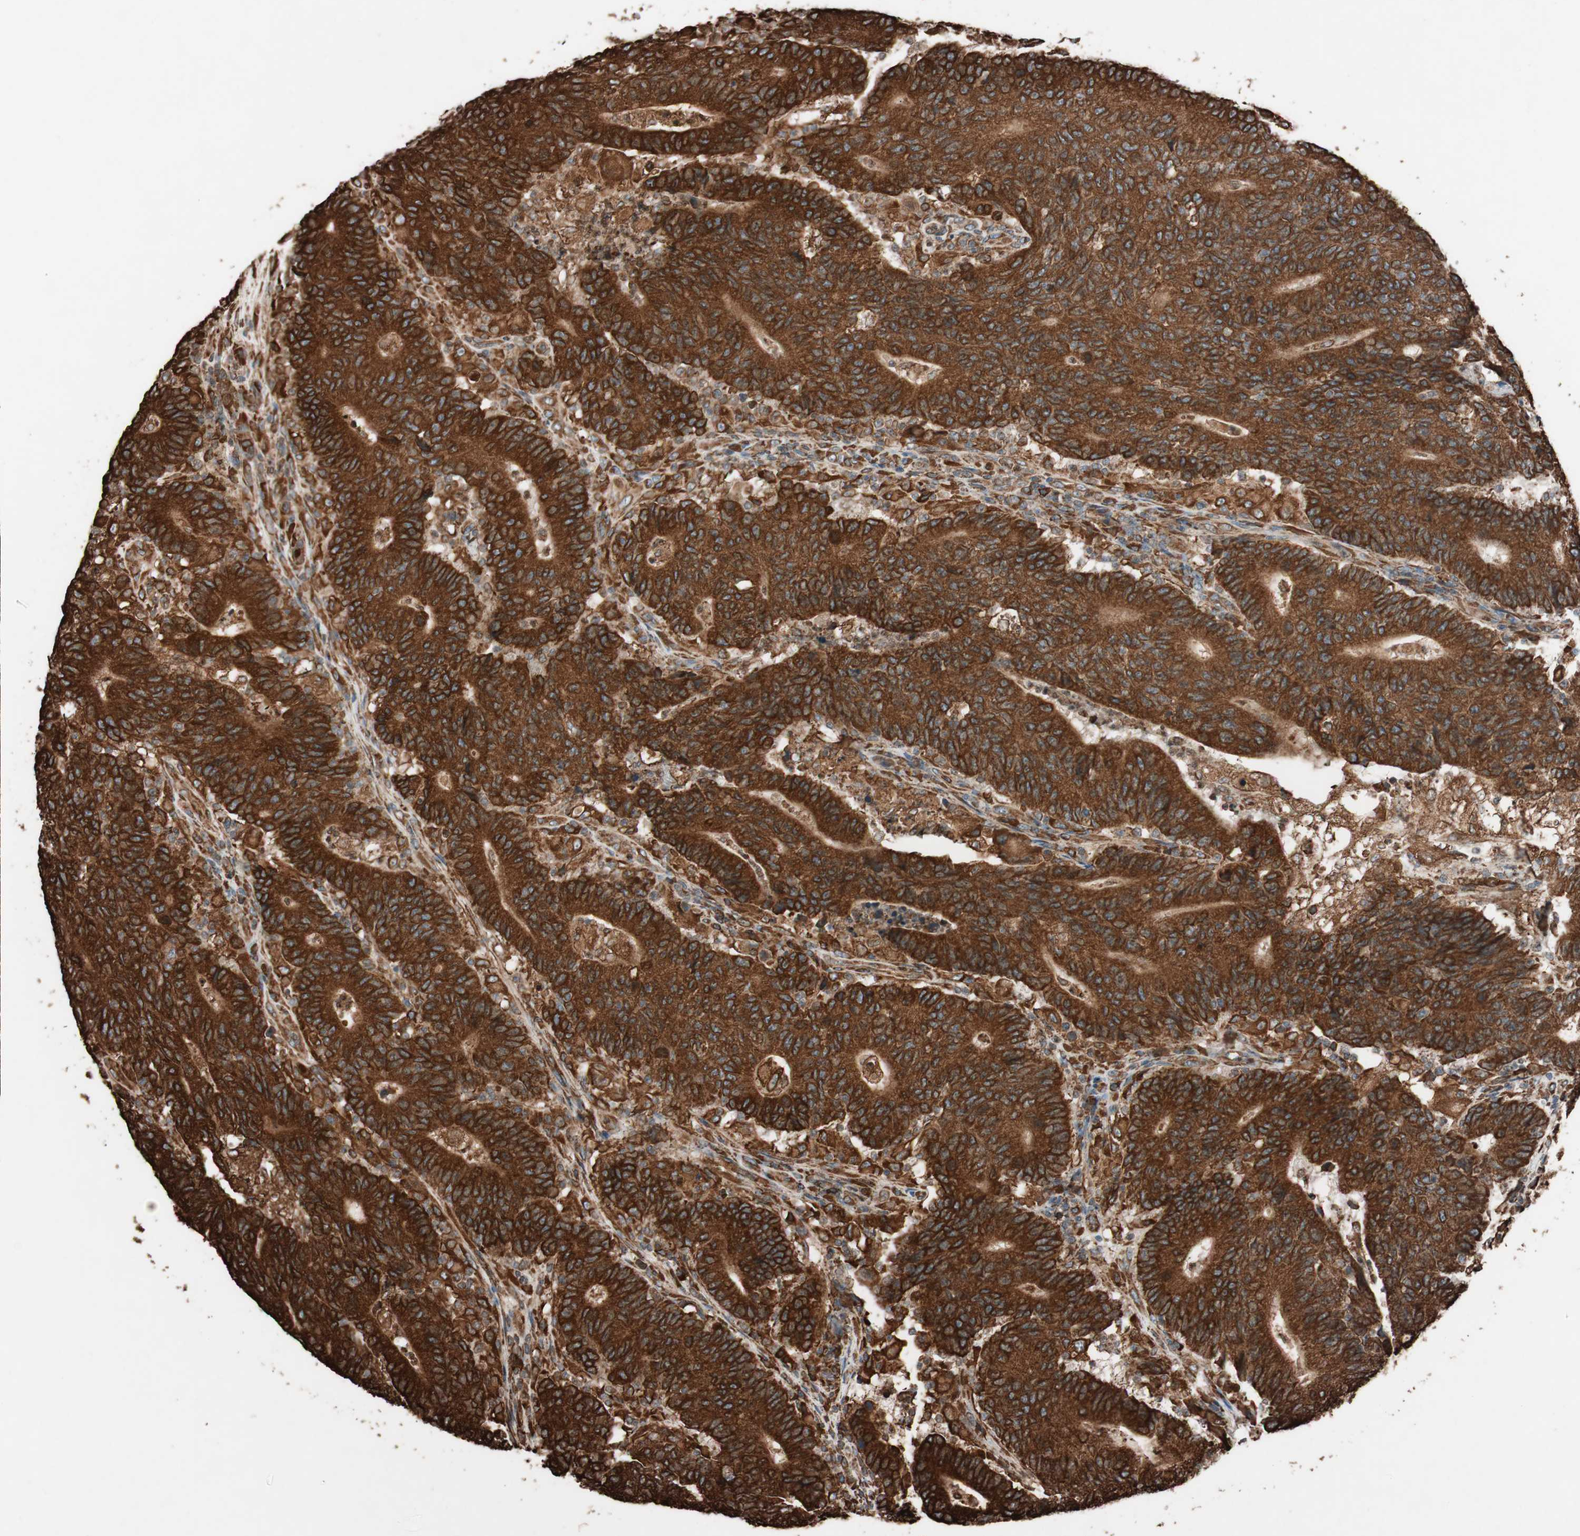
{"staining": {"intensity": "strong", "quantity": ">75%", "location": "cytoplasmic/membranous"}, "tissue": "colorectal cancer", "cell_type": "Tumor cells", "image_type": "cancer", "snomed": [{"axis": "morphology", "description": "Normal tissue, NOS"}, {"axis": "morphology", "description": "Adenocarcinoma, NOS"}, {"axis": "topography", "description": "Colon"}], "caption": "Immunohistochemistry of colorectal cancer (adenocarcinoma) demonstrates high levels of strong cytoplasmic/membranous staining in approximately >75% of tumor cells.", "gene": "VEGFA", "patient": {"sex": "female", "age": 75}}